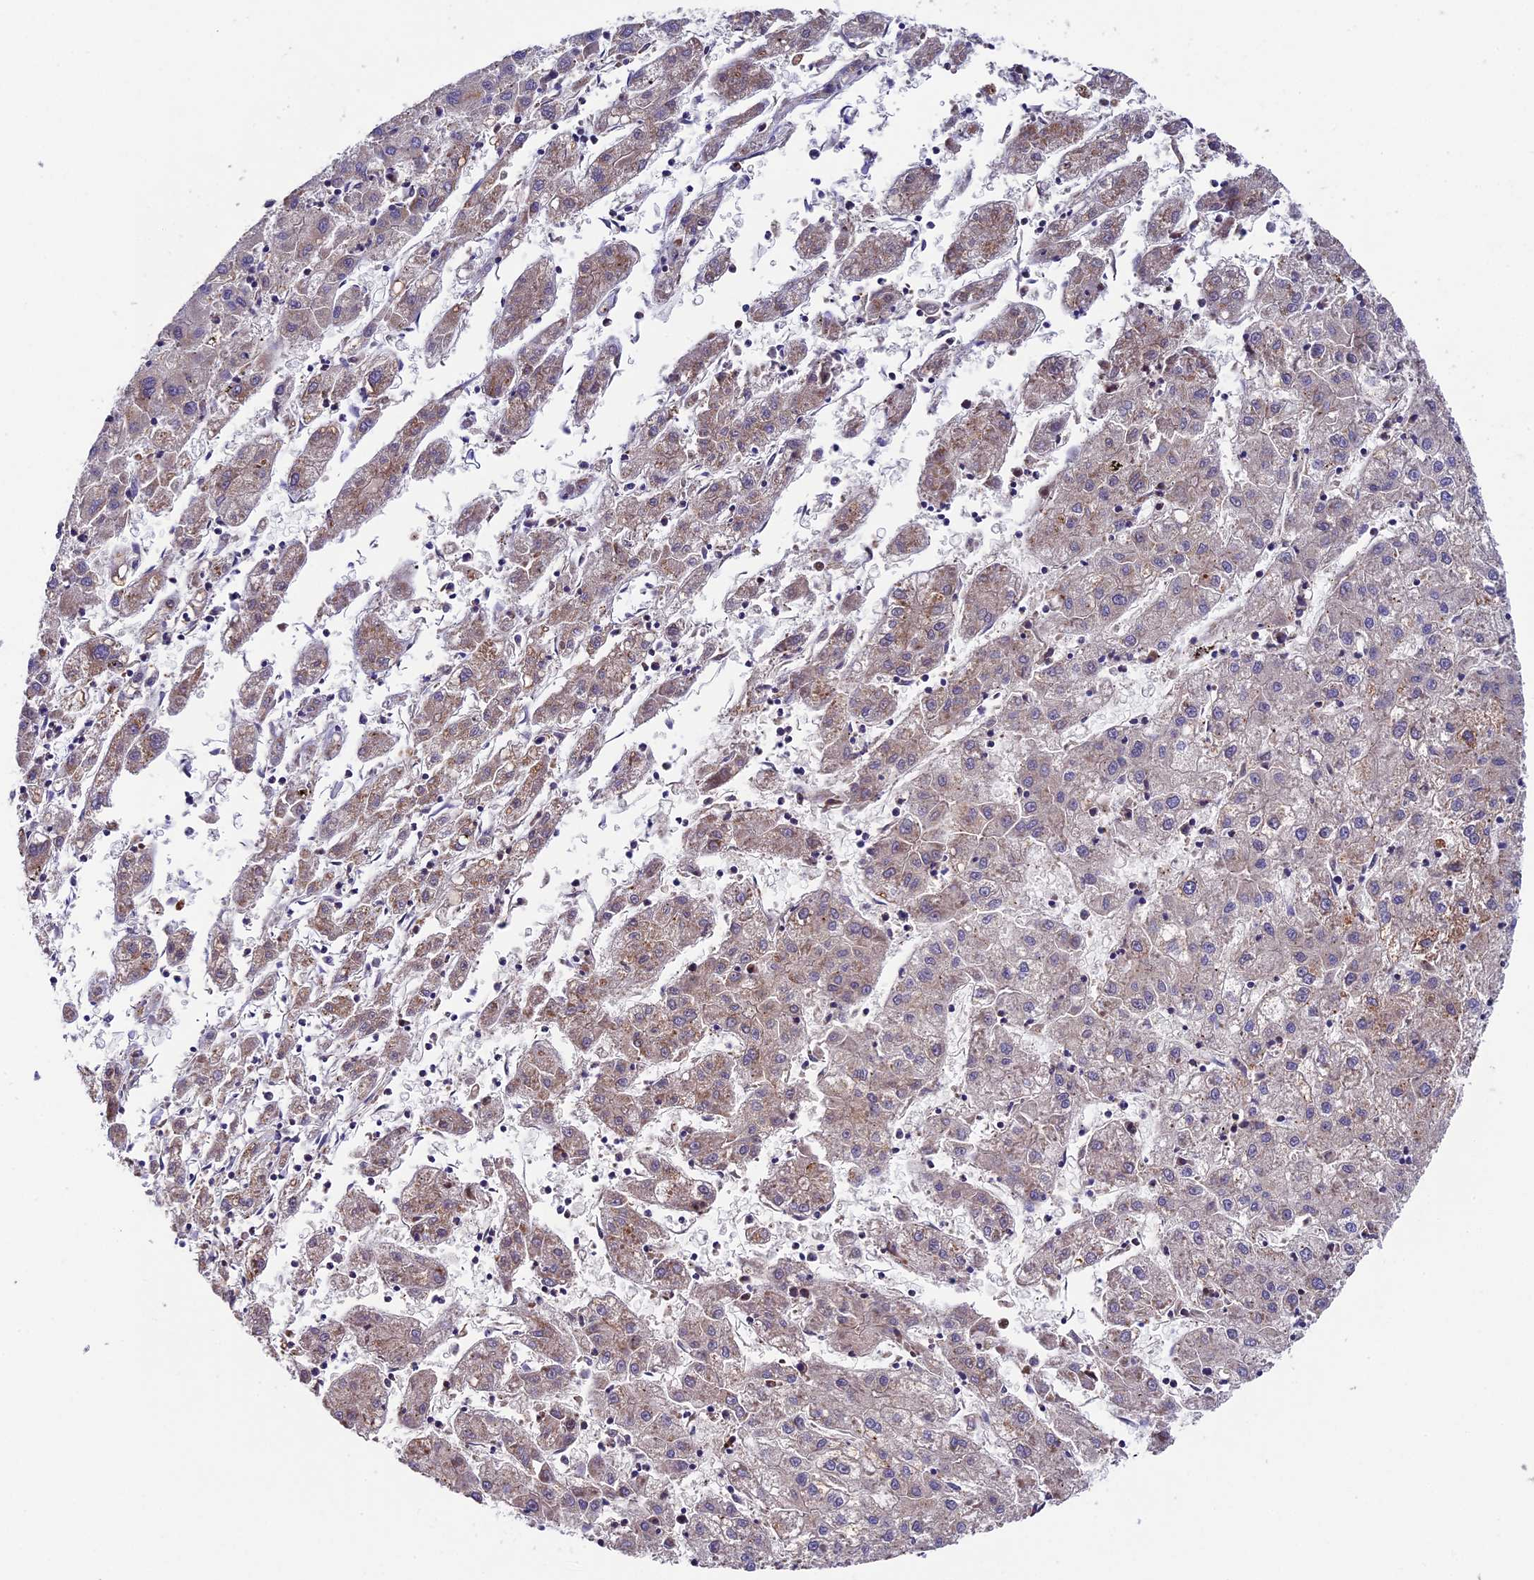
{"staining": {"intensity": "weak", "quantity": "25%-75%", "location": "cytoplasmic/membranous"}, "tissue": "liver cancer", "cell_type": "Tumor cells", "image_type": "cancer", "snomed": [{"axis": "morphology", "description": "Carcinoma, Hepatocellular, NOS"}, {"axis": "topography", "description": "Liver"}], "caption": "About 25%-75% of tumor cells in human liver cancer display weak cytoplasmic/membranous protein positivity as visualized by brown immunohistochemical staining.", "gene": "PIGU", "patient": {"sex": "male", "age": 72}}